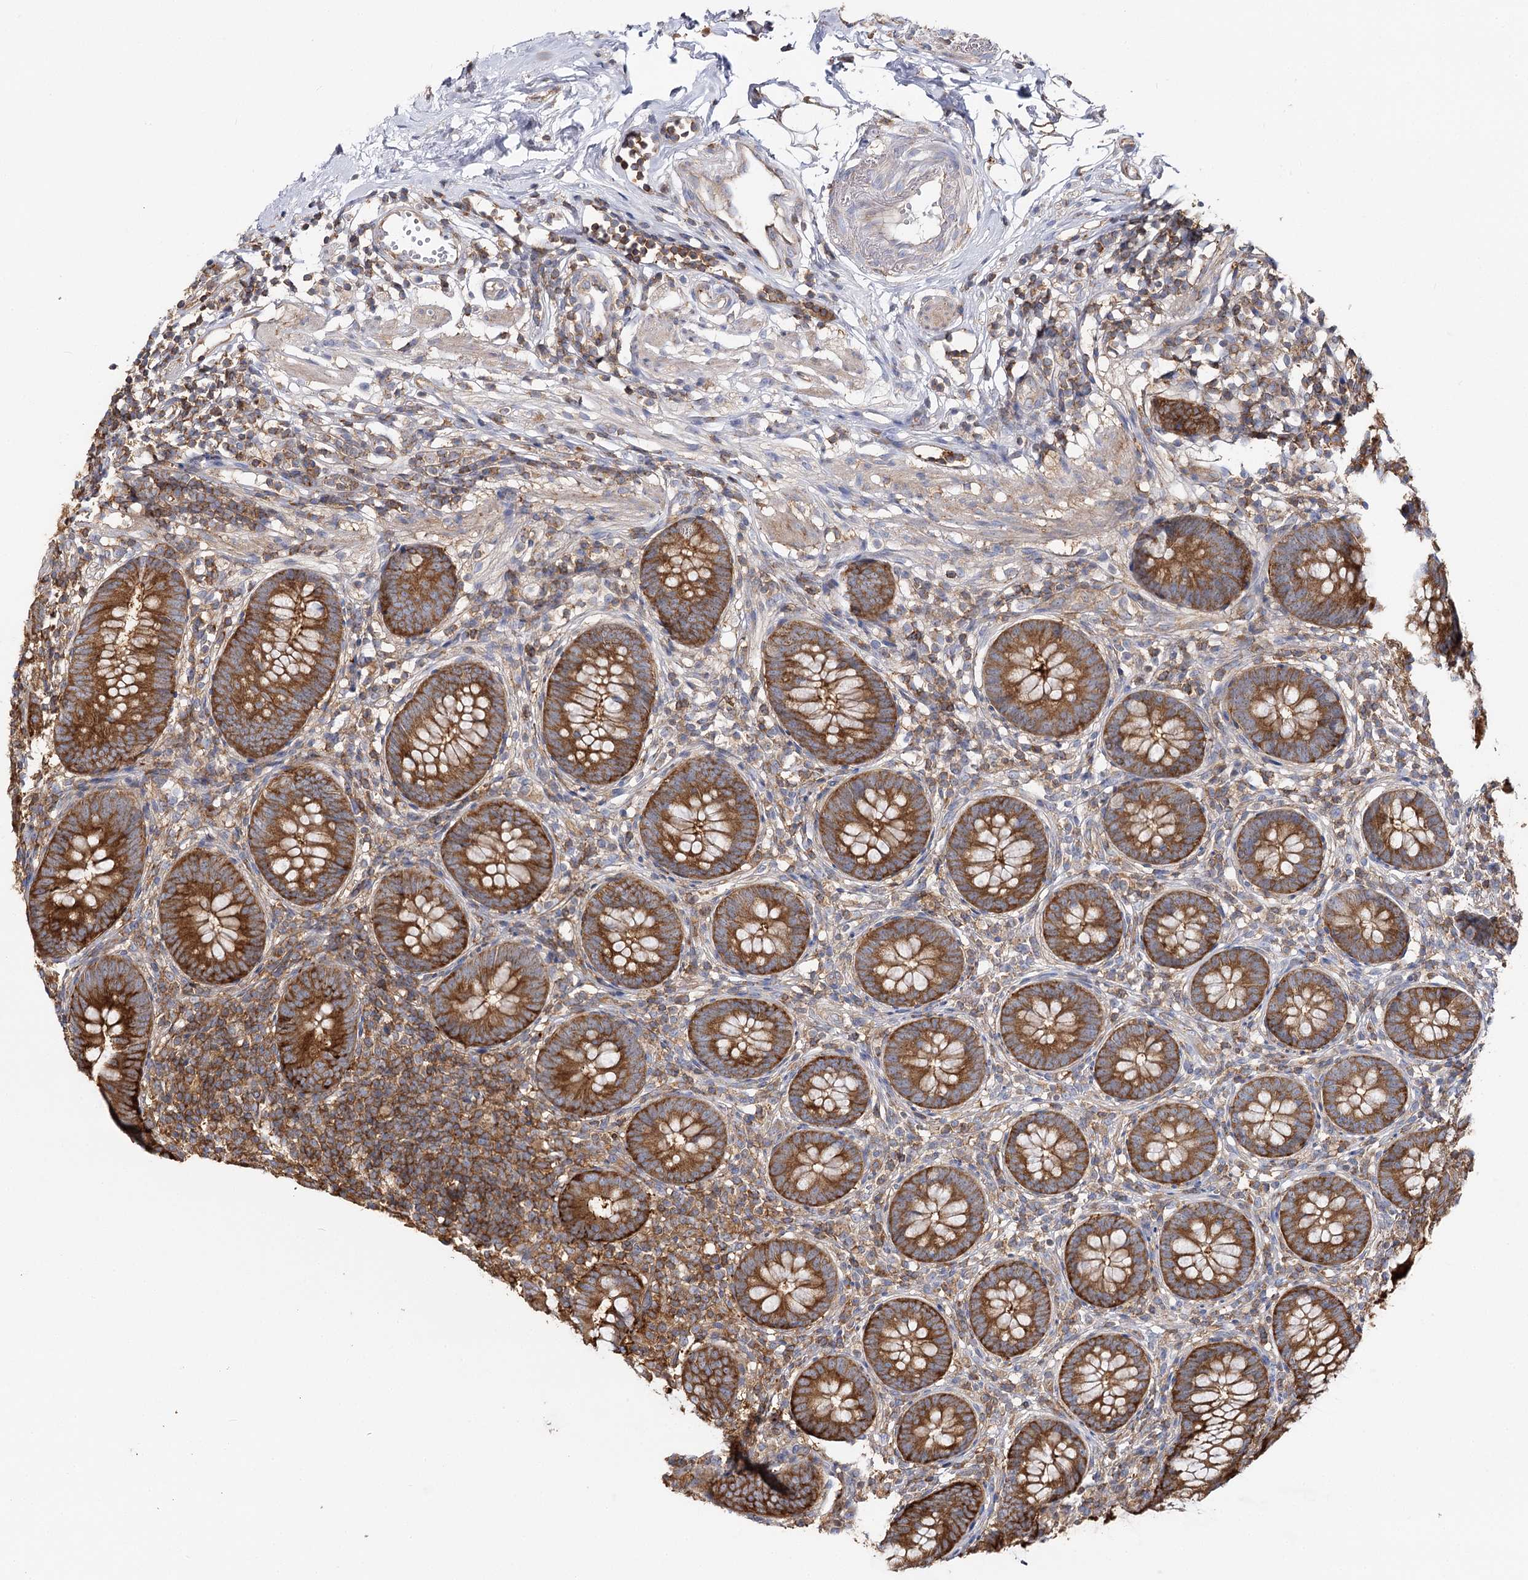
{"staining": {"intensity": "strong", "quantity": ">75%", "location": "cytoplasmic/membranous"}, "tissue": "appendix", "cell_type": "Glandular cells", "image_type": "normal", "snomed": [{"axis": "morphology", "description": "Normal tissue, NOS"}, {"axis": "topography", "description": "Appendix"}], "caption": "Strong cytoplasmic/membranous staining is identified in approximately >75% of glandular cells in normal appendix. (DAB (3,3'-diaminobenzidine) = brown stain, brightfield microscopy at high magnification).", "gene": "SEC24B", "patient": {"sex": "female", "age": 62}}